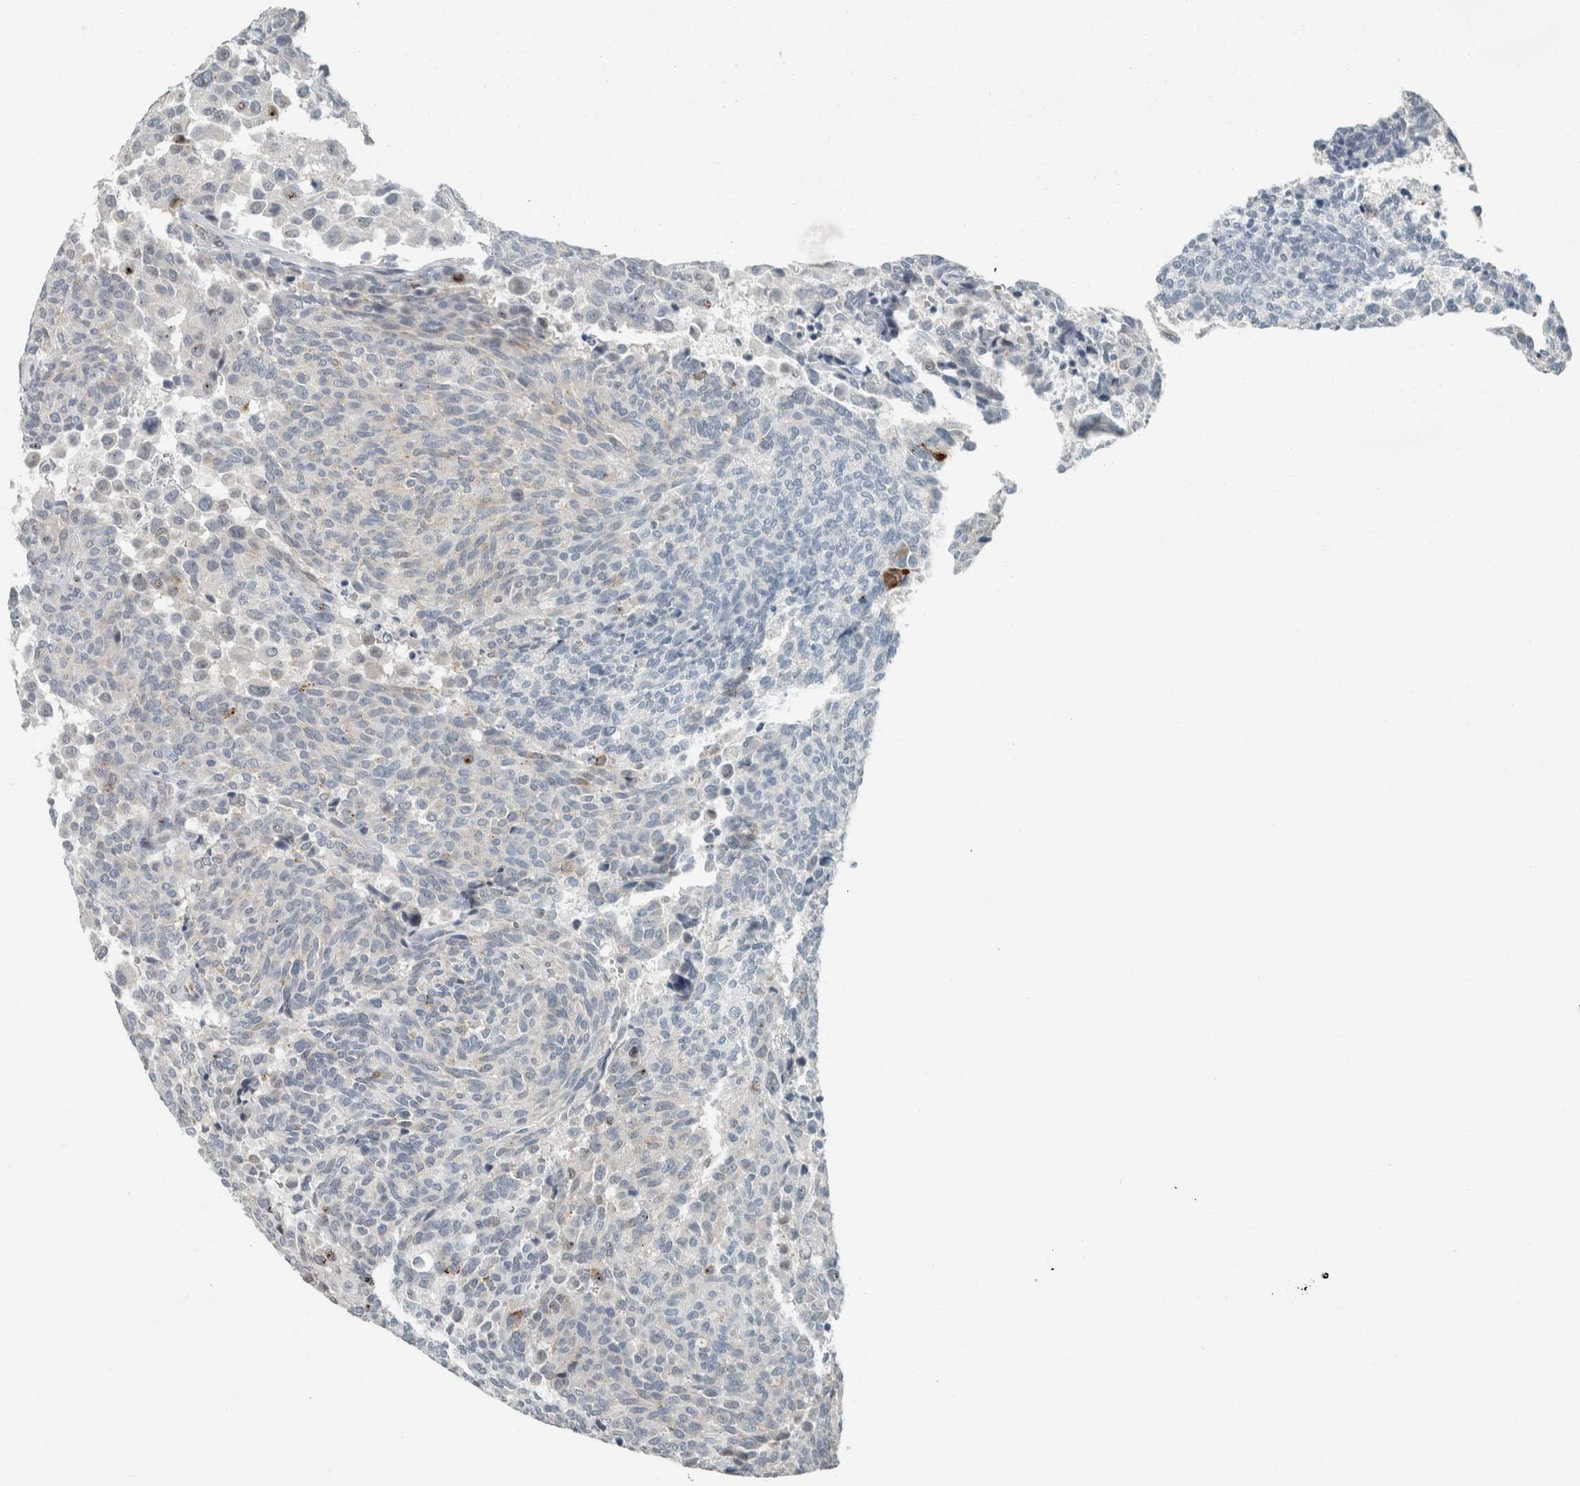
{"staining": {"intensity": "negative", "quantity": "none", "location": "none"}, "tissue": "carcinoid", "cell_type": "Tumor cells", "image_type": "cancer", "snomed": [{"axis": "morphology", "description": "Carcinoid, malignant, NOS"}, {"axis": "topography", "description": "Pancreas"}], "caption": "The micrograph demonstrates no staining of tumor cells in carcinoid (malignant).", "gene": "KIF1C", "patient": {"sex": "female", "age": 54}}